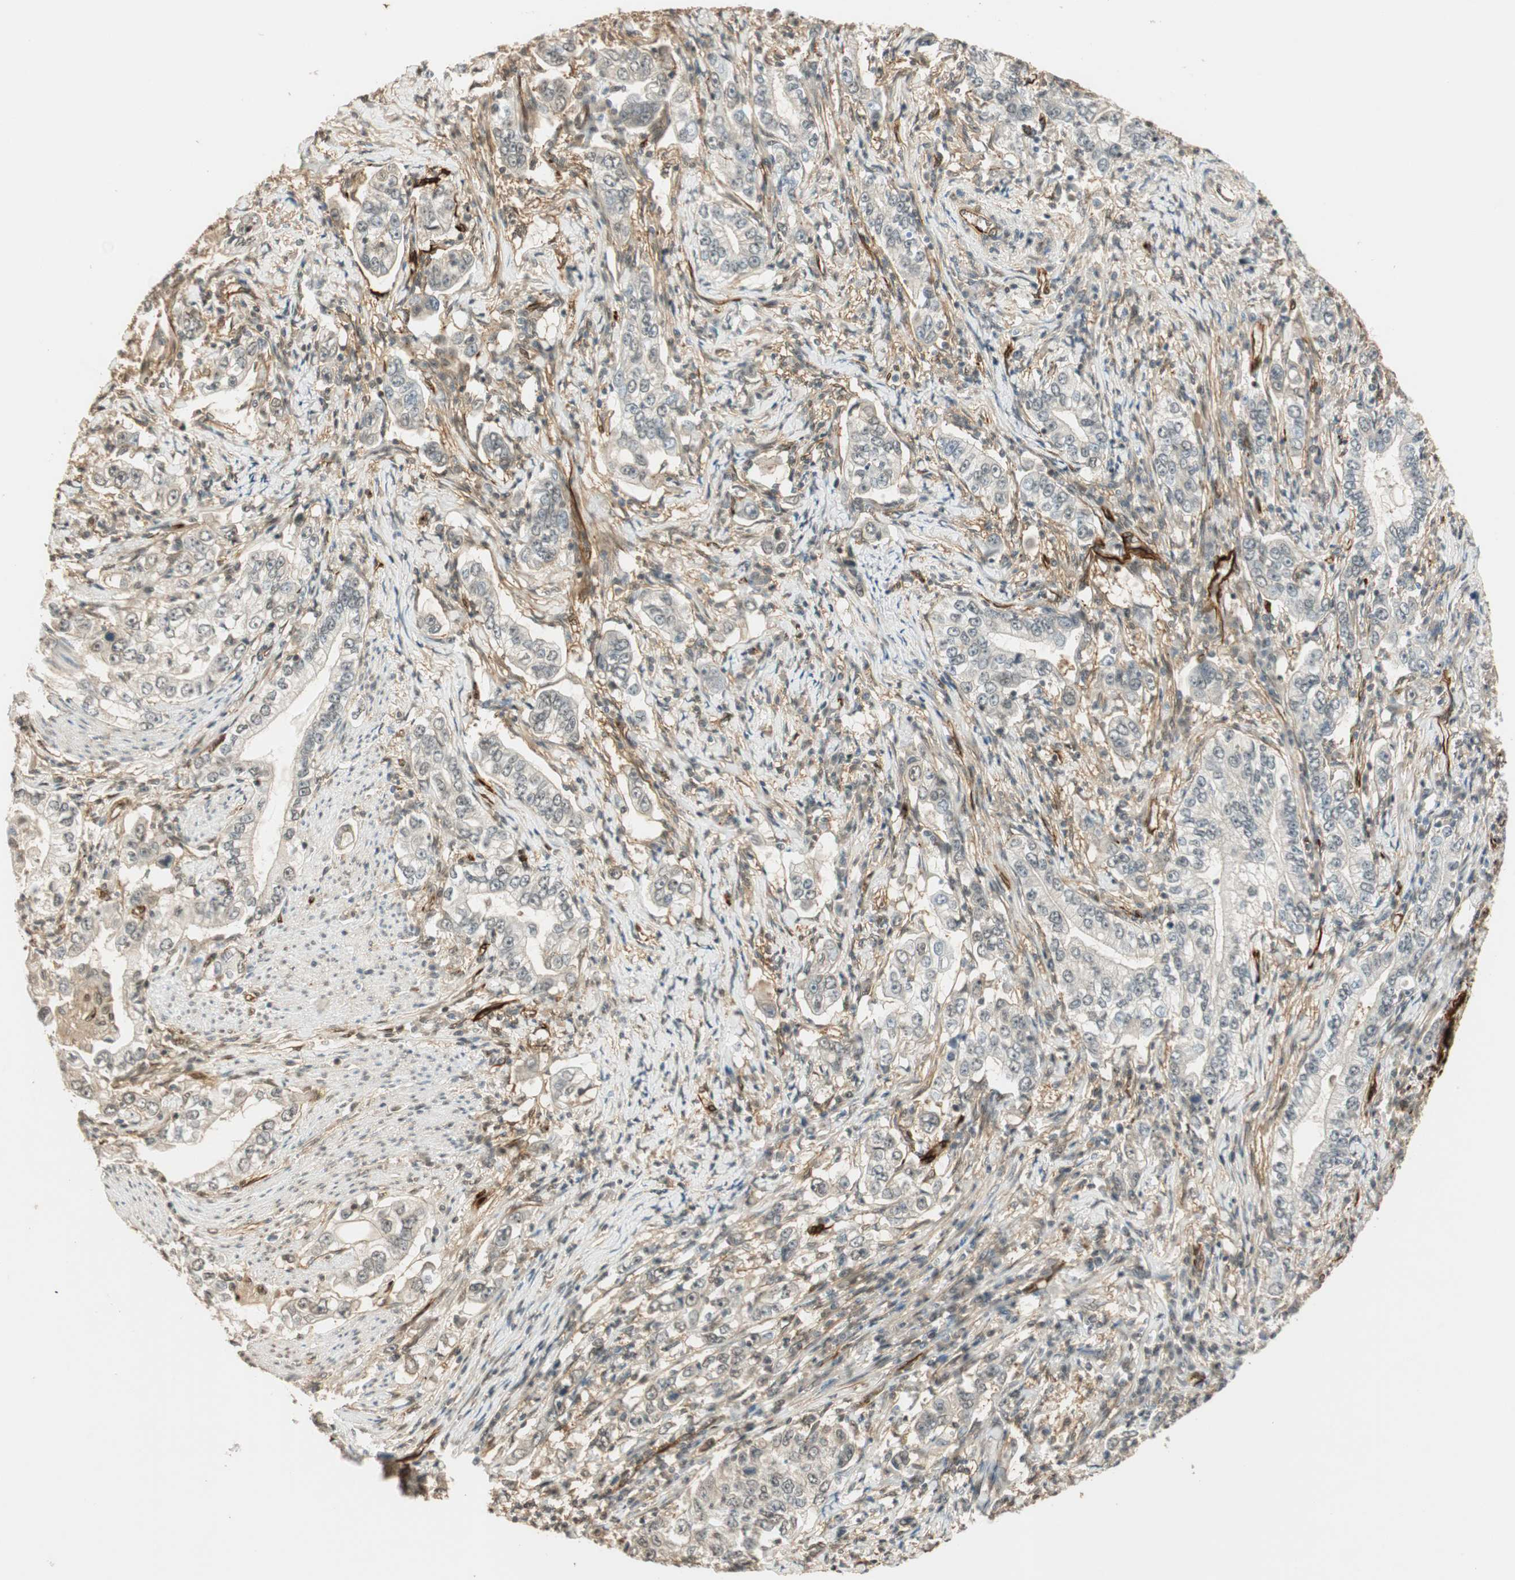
{"staining": {"intensity": "negative", "quantity": "none", "location": "none"}, "tissue": "stomach cancer", "cell_type": "Tumor cells", "image_type": "cancer", "snomed": [{"axis": "morphology", "description": "Adenocarcinoma, NOS"}, {"axis": "topography", "description": "Stomach, lower"}], "caption": "IHC image of human stomach cancer stained for a protein (brown), which demonstrates no expression in tumor cells.", "gene": "NES", "patient": {"sex": "female", "age": 72}}